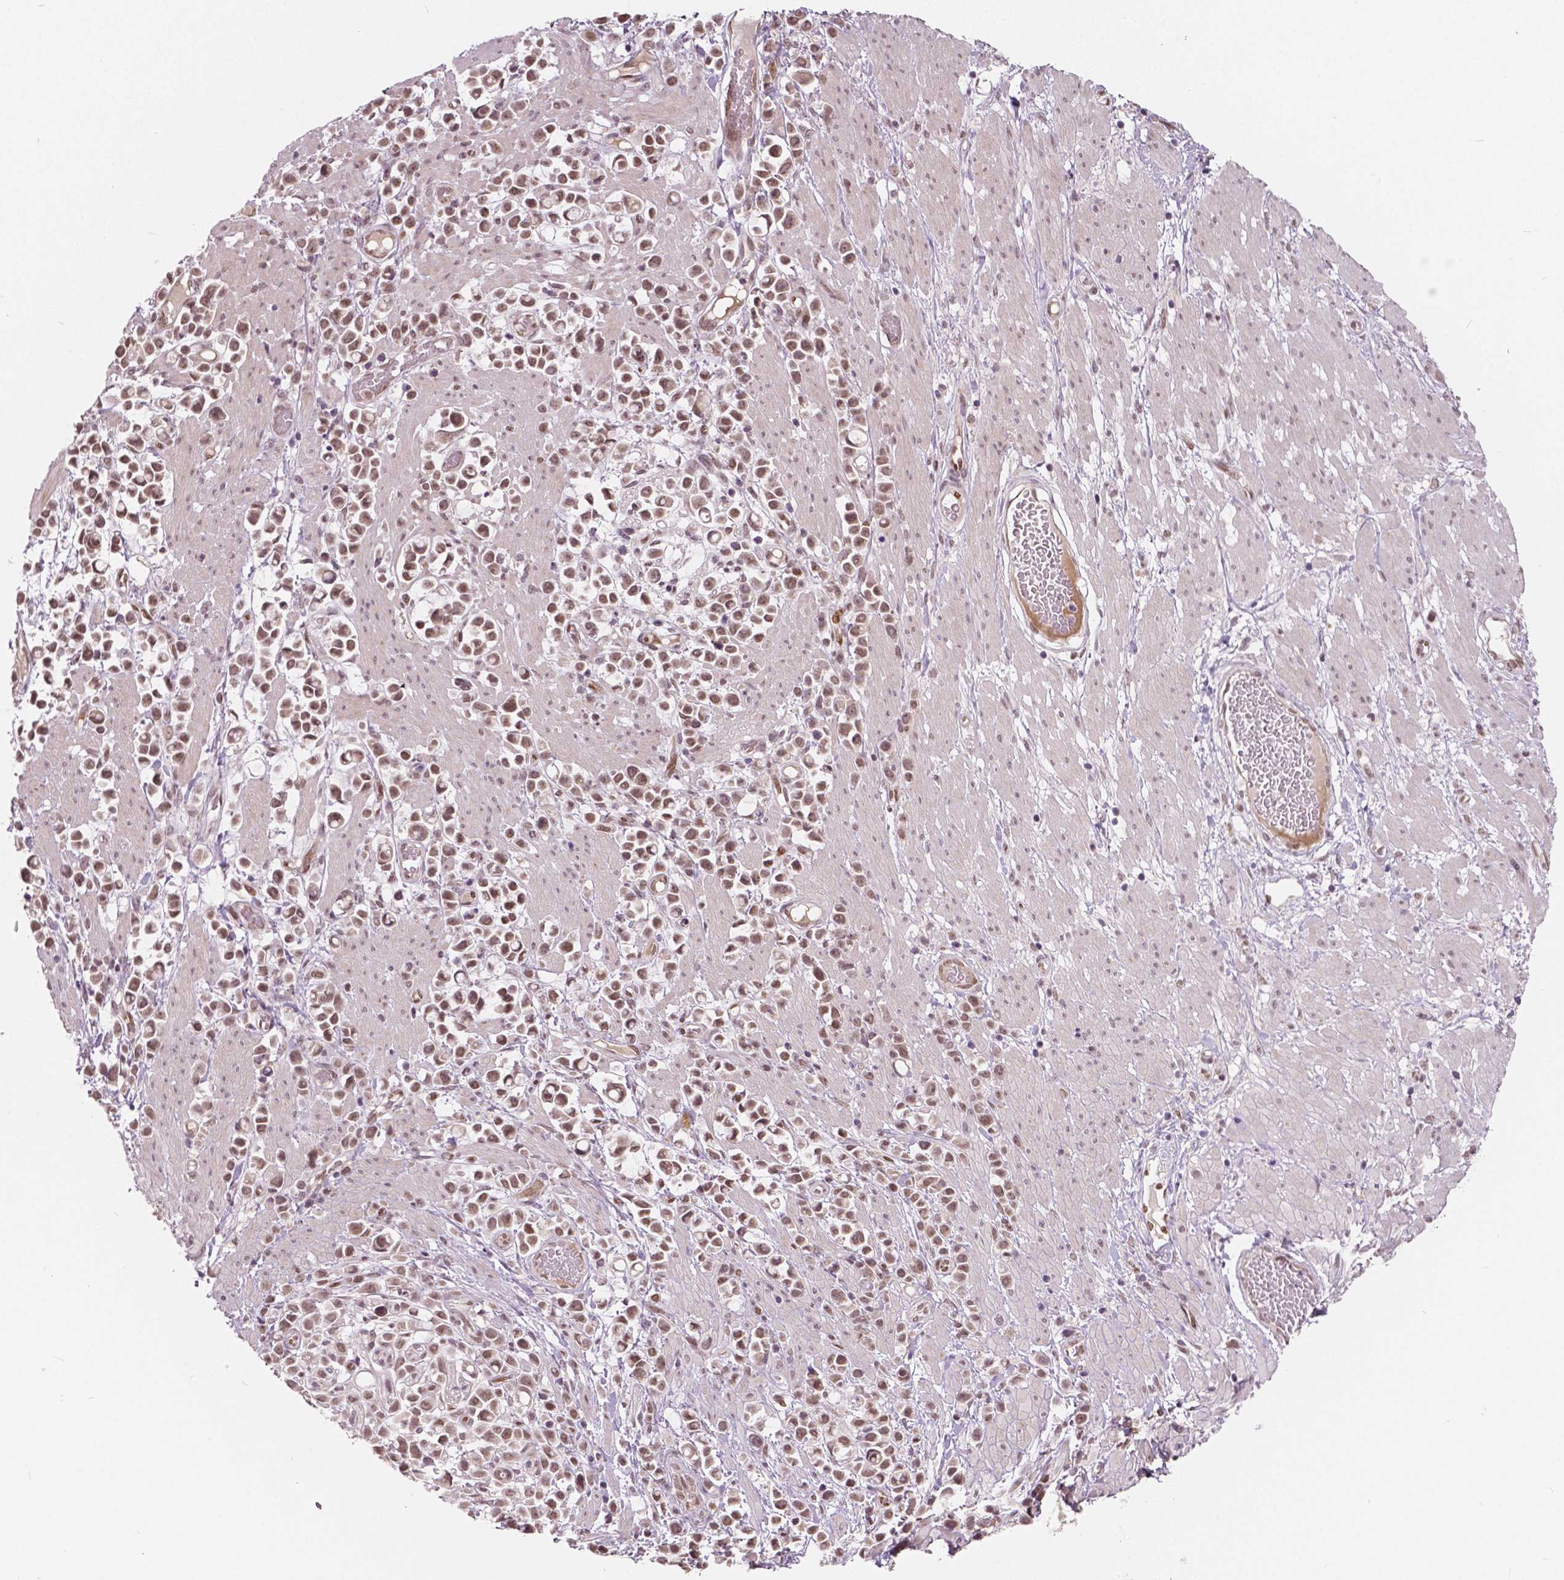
{"staining": {"intensity": "moderate", "quantity": "<25%", "location": "nuclear"}, "tissue": "stomach cancer", "cell_type": "Tumor cells", "image_type": "cancer", "snomed": [{"axis": "morphology", "description": "Adenocarcinoma, NOS"}, {"axis": "topography", "description": "Stomach"}], "caption": "Immunohistochemical staining of human adenocarcinoma (stomach) shows low levels of moderate nuclear protein expression in about <25% of tumor cells.", "gene": "HMBOX1", "patient": {"sex": "male", "age": 82}}